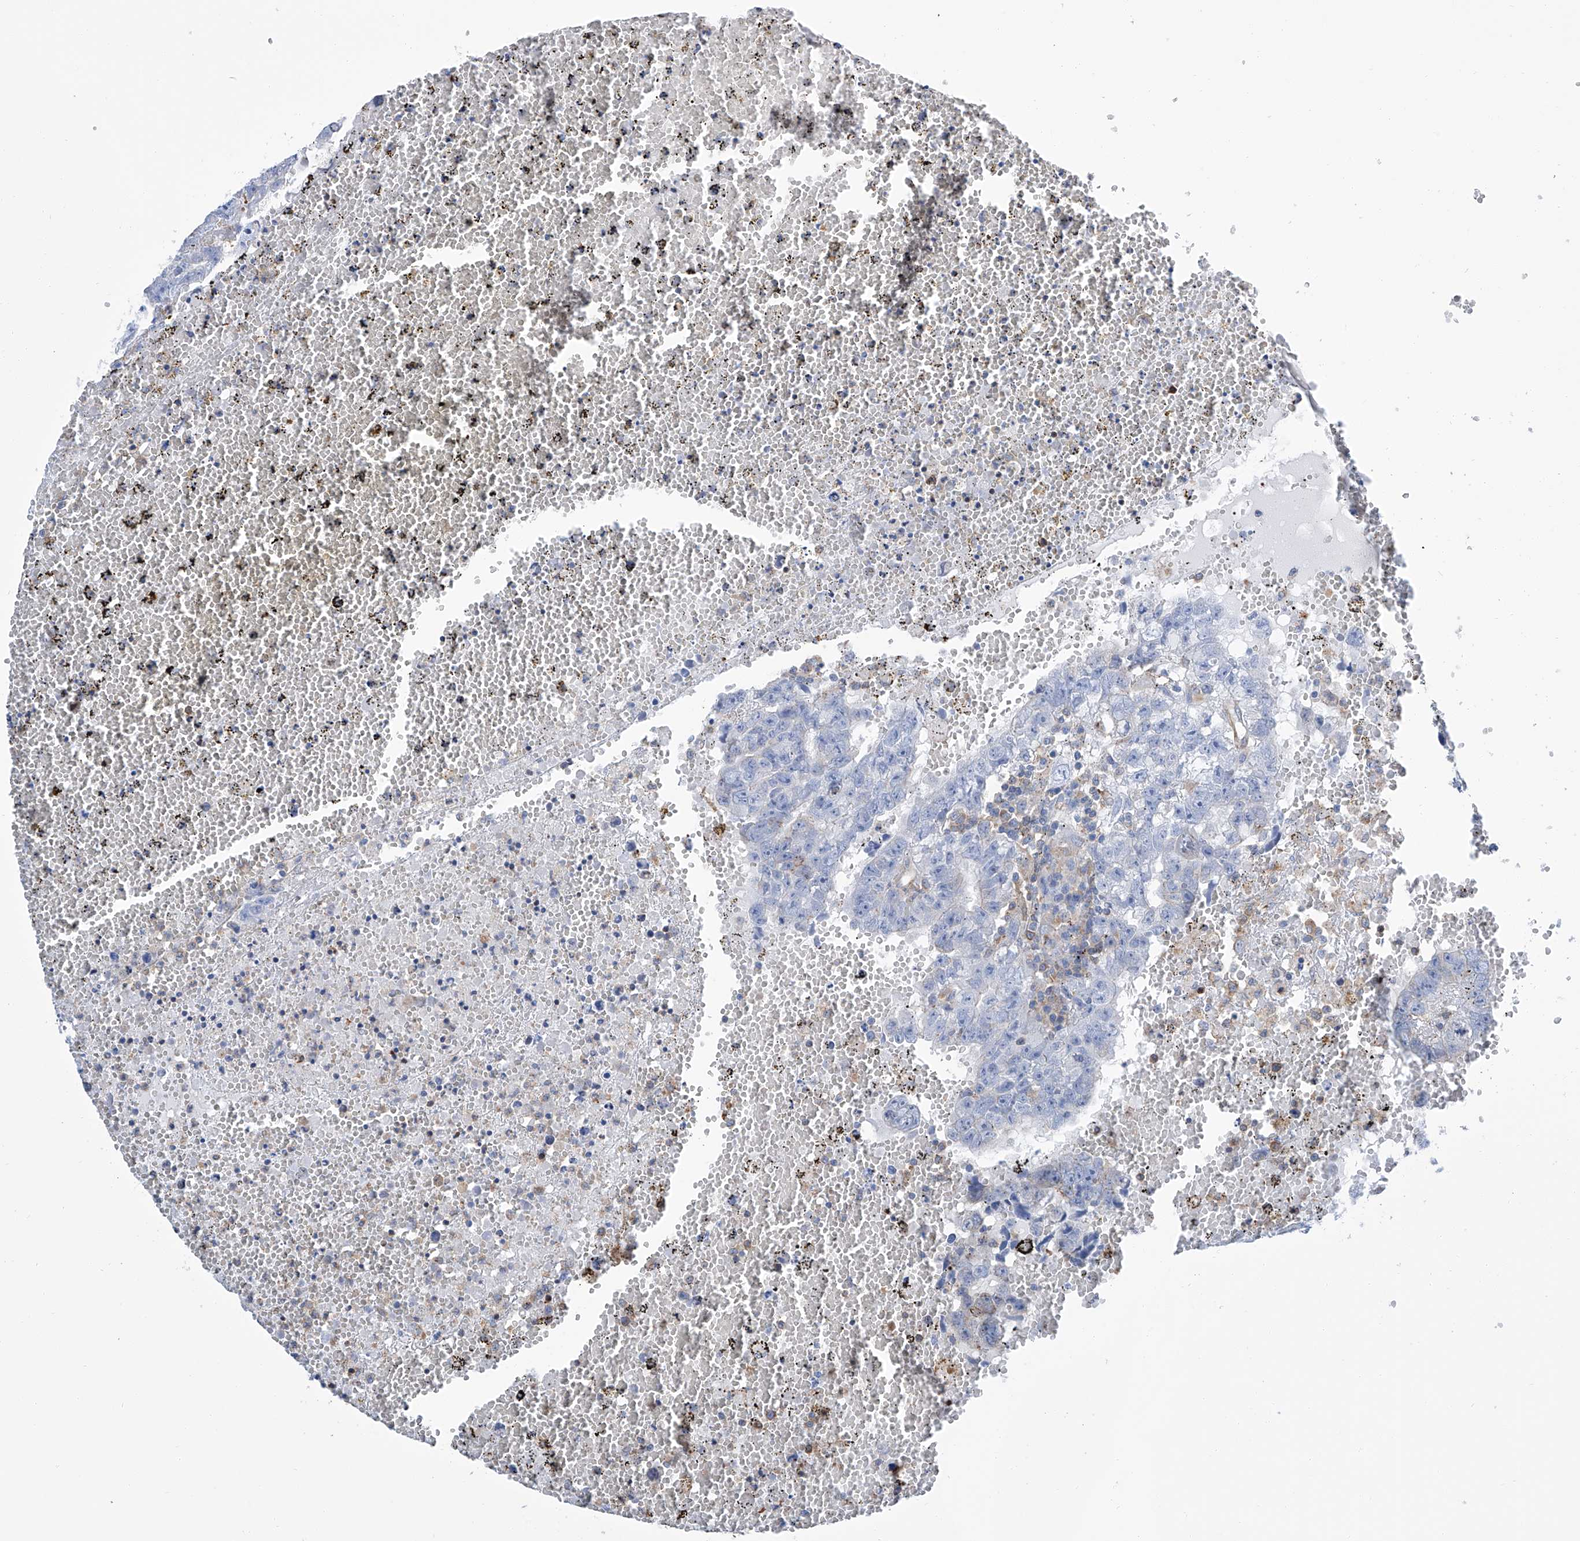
{"staining": {"intensity": "negative", "quantity": "none", "location": "none"}, "tissue": "testis cancer", "cell_type": "Tumor cells", "image_type": "cancer", "snomed": [{"axis": "morphology", "description": "Carcinoma, Embryonal, NOS"}, {"axis": "topography", "description": "Testis"}], "caption": "This is an immunohistochemistry (IHC) histopathology image of human testis cancer (embryonal carcinoma). There is no staining in tumor cells.", "gene": "GPT", "patient": {"sex": "male", "age": 25}}